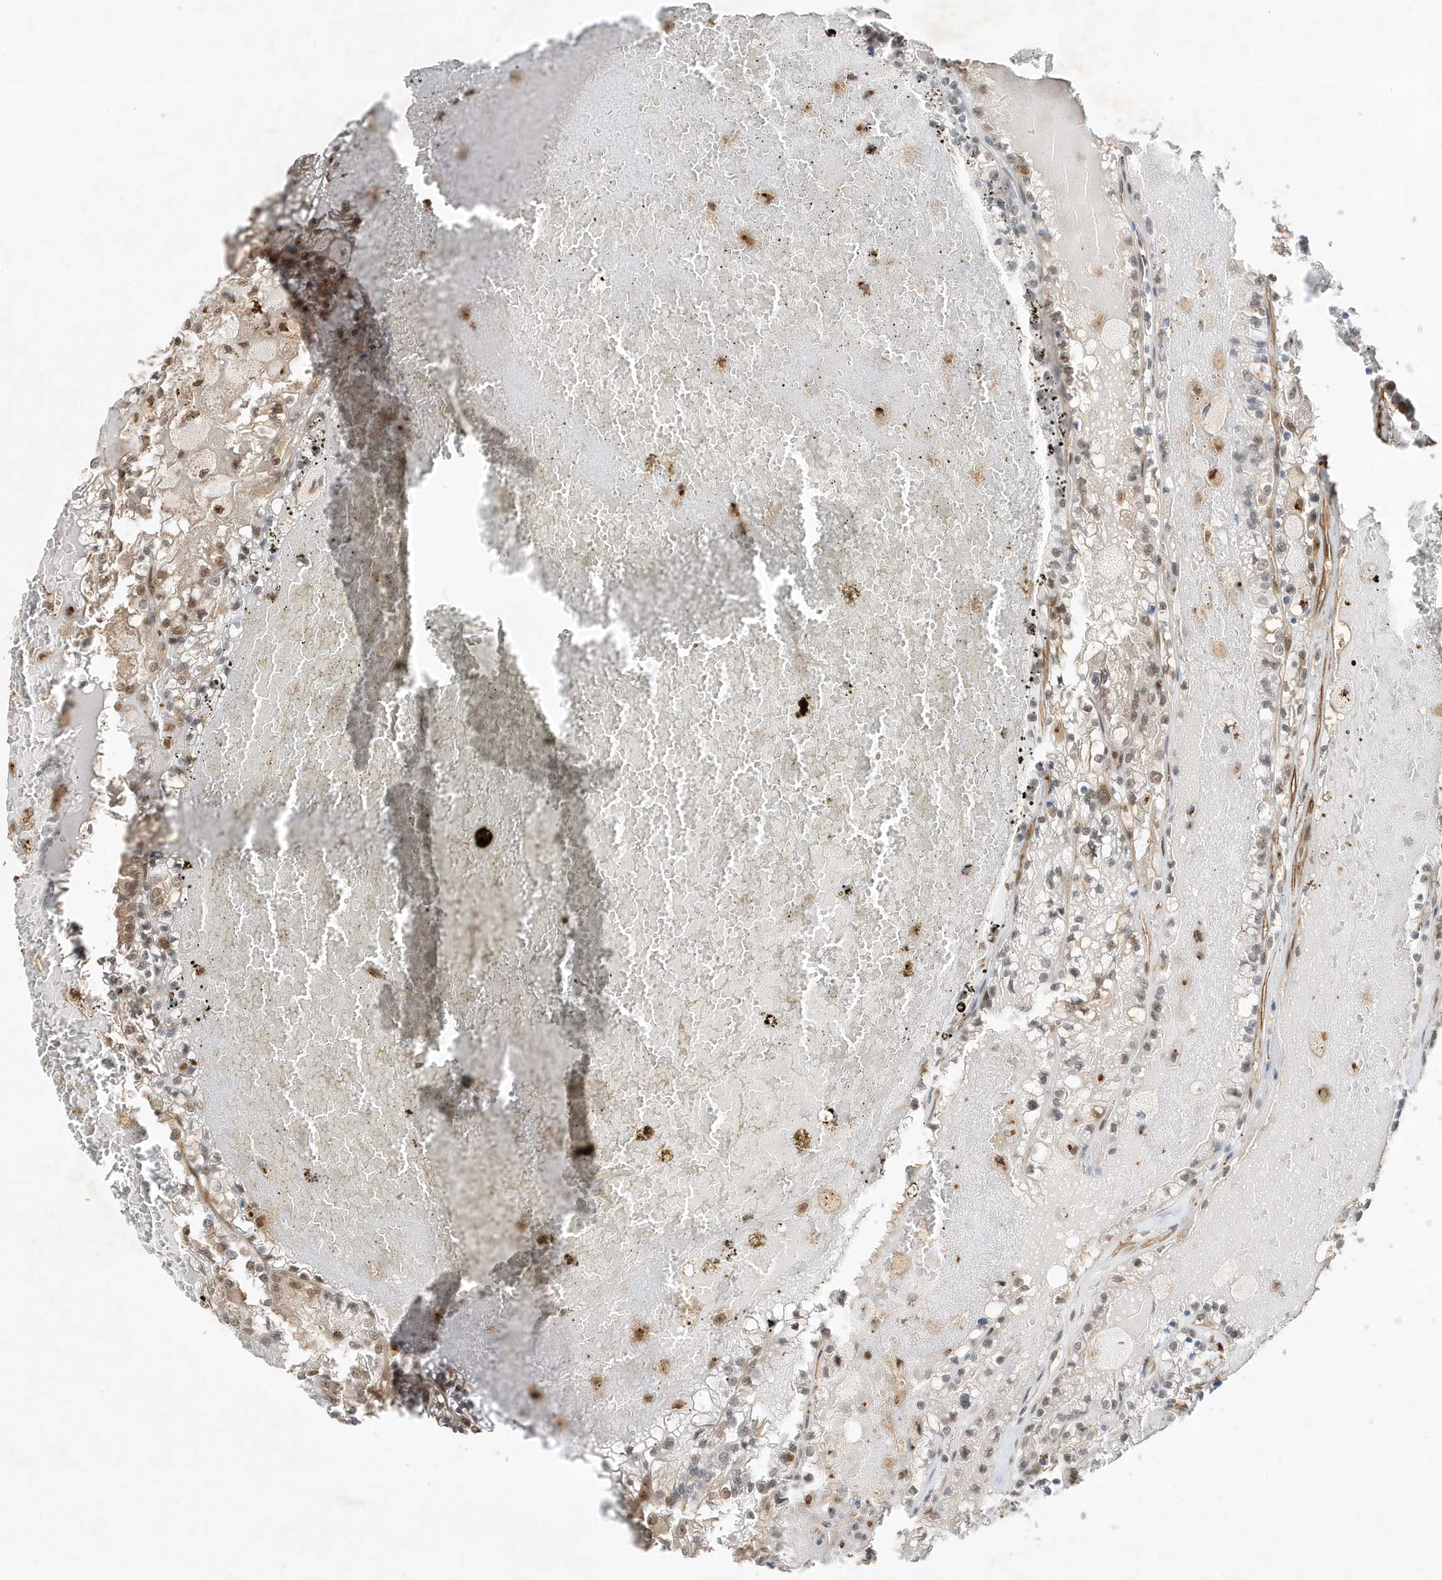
{"staining": {"intensity": "weak", "quantity": "25%-75%", "location": "cytoplasmic/membranous,nuclear"}, "tissue": "renal cancer", "cell_type": "Tumor cells", "image_type": "cancer", "snomed": [{"axis": "morphology", "description": "Adenocarcinoma, NOS"}, {"axis": "topography", "description": "Kidney"}], "caption": "Protein expression analysis of renal cancer (adenocarcinoma) reveals weak cytoplasmic/membranous and nuclear staining in approximately 25%-75% of tumor cells.", "gene": "MAST3", "patient": {"sex": "female", "age": 56}}